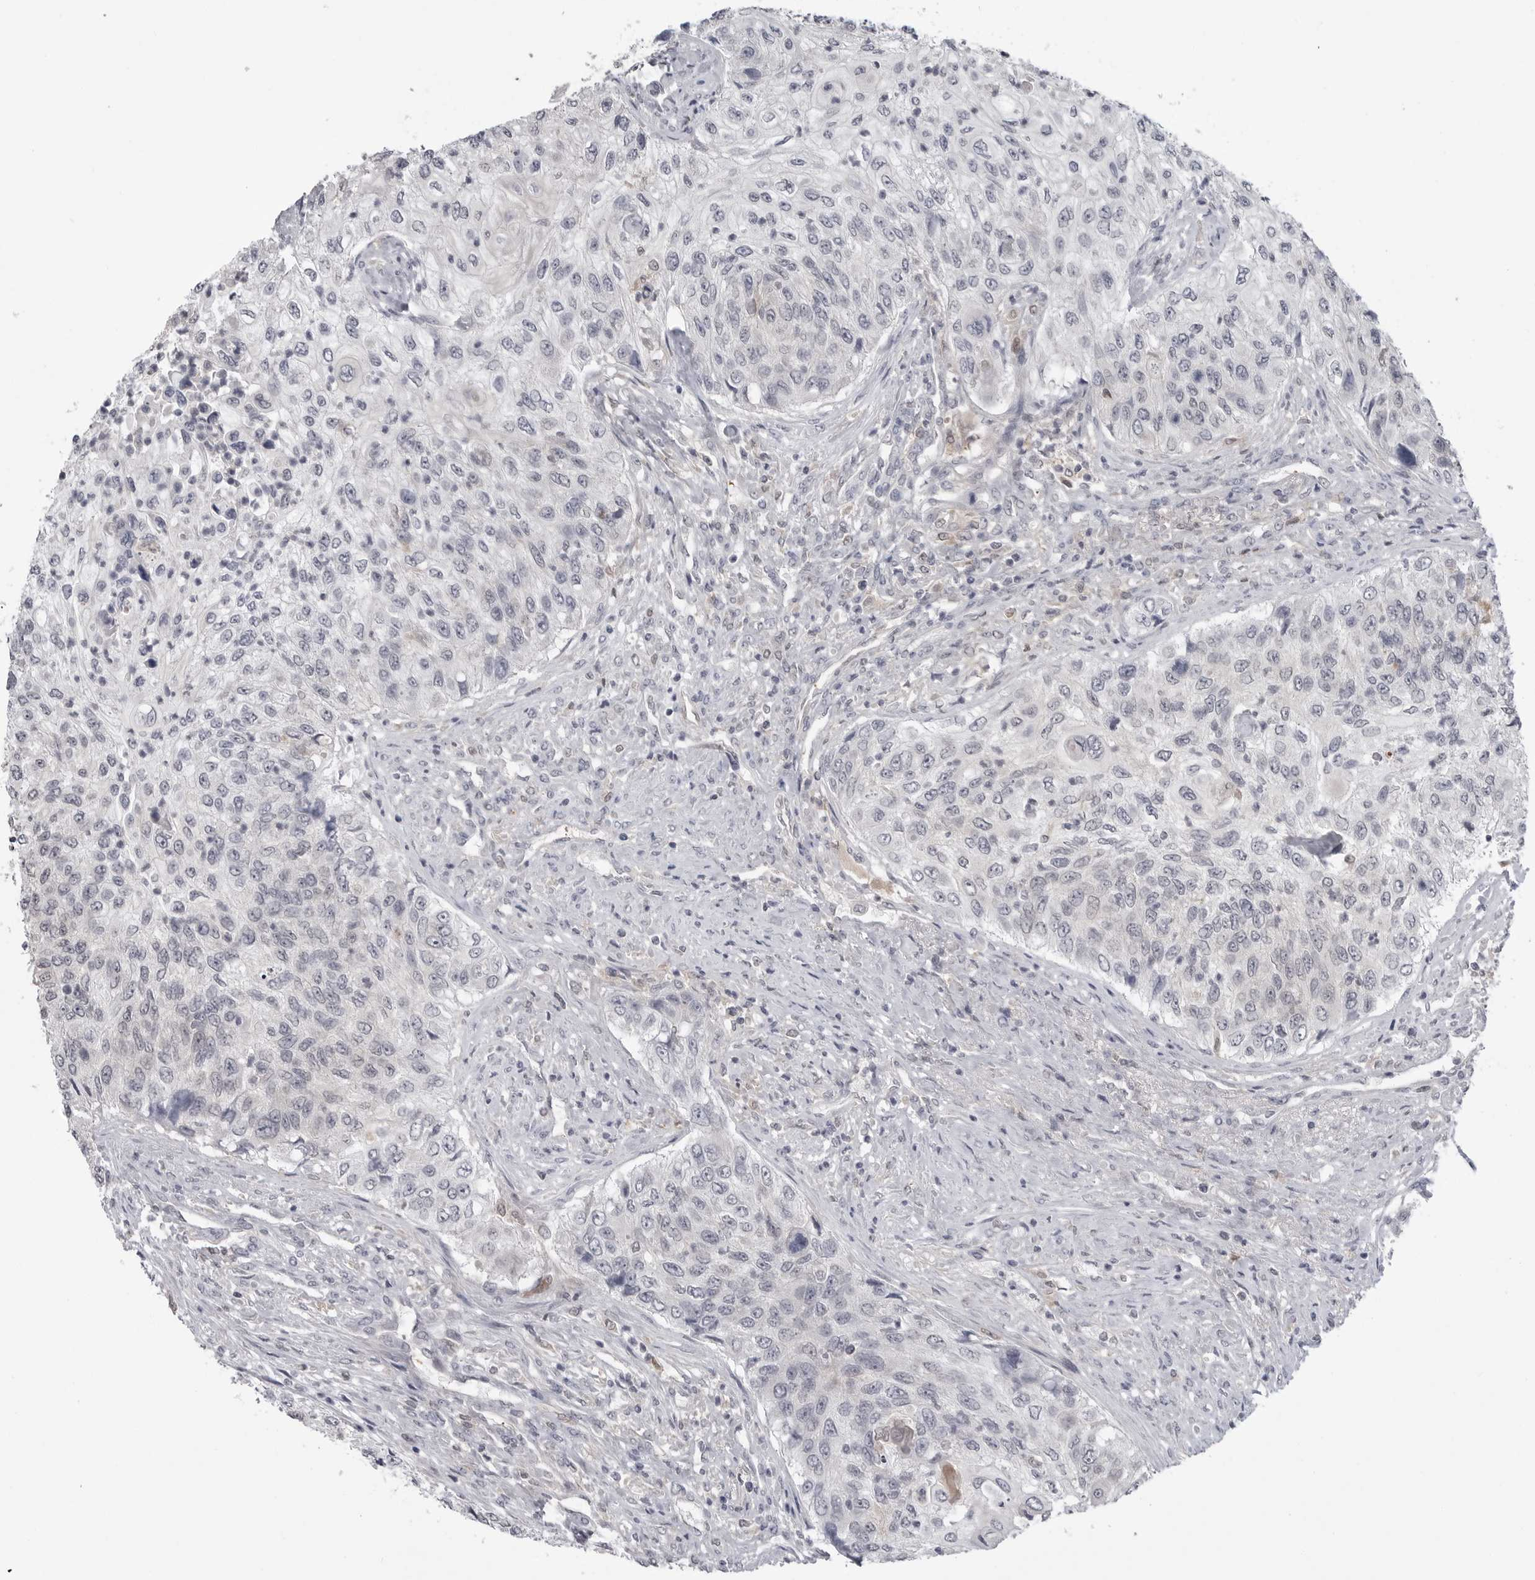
{"staining": {"intensity": "negative", "quantity": "none", "location": "none"}, "tissue": "urothelial cancer", "cell_type": "Tumor cells", "image_type": "cancer", "snomed": [{"axis": "morphology", "description": "Urothelial carcinoma, High grade"}, {"axis": "topography", "description": "Urinary bladder"}], "caption": "The micrograph demonstrates no significant staining in tumor cells of urothelial carcinoma (high-grade).", "gene": "PNPO", "patient": {"sex": "female", "age": 60}}